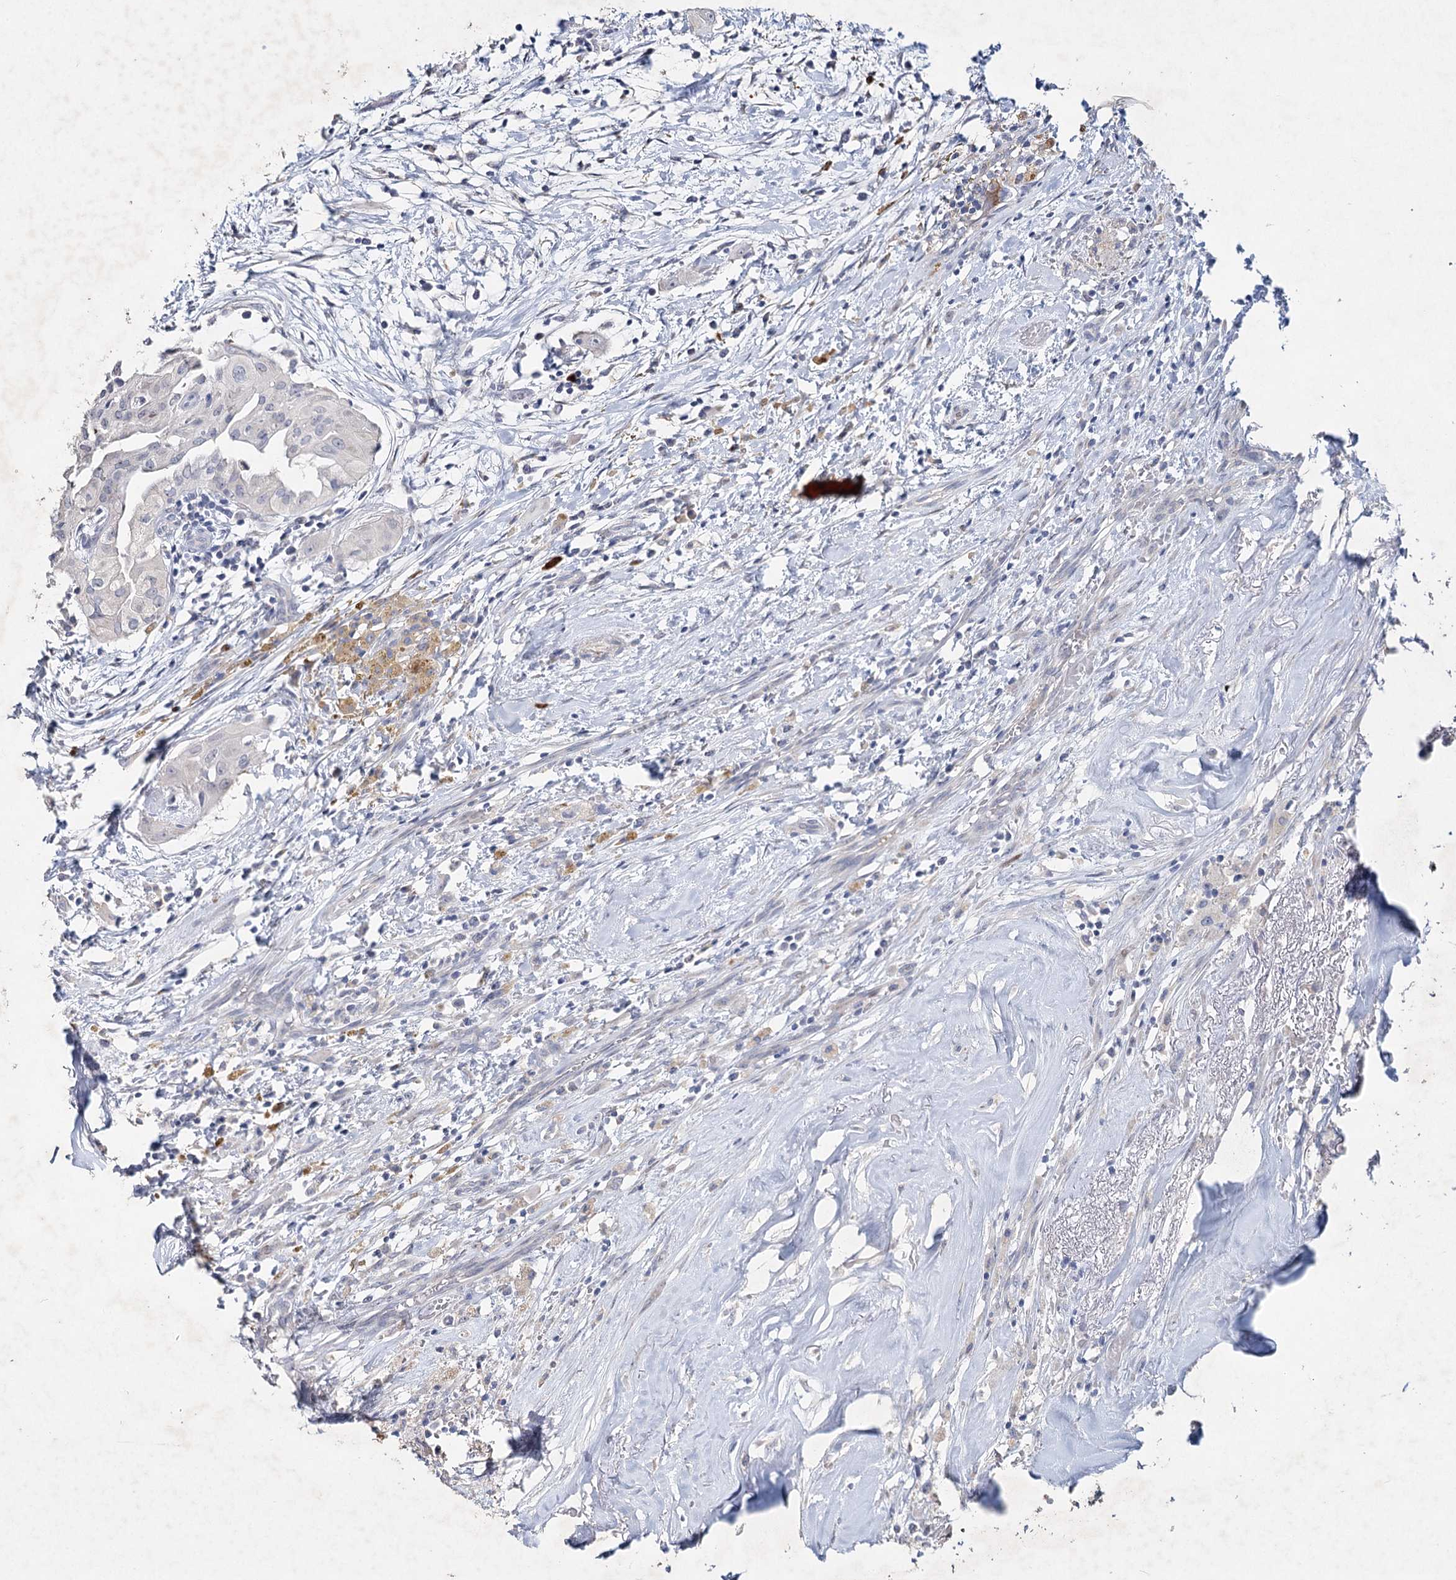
{"staining": {"intensity": "negative", "quantity": "none", "location": "none"}, "tissue": "thyroid cancer", "cell_type": "Tumor cells", "image_type": "cancer", "snomed": [{"axis": "morphology", "description": "Papillary adenocarcinoma, NOS"}, {"axis": "topography", "description": "Thyroid gland"}], "caption": "An image of human papillary adenocarcinoma (thyroid) is negative for staining in tumor cells. (Brightfield microscopy of DAB (3,3'-diaminobenzidine) immunohistochemistry (IHC) at high magnification).", "gene": "RFX6", "patient": {"sex": "female", "age": 59}}